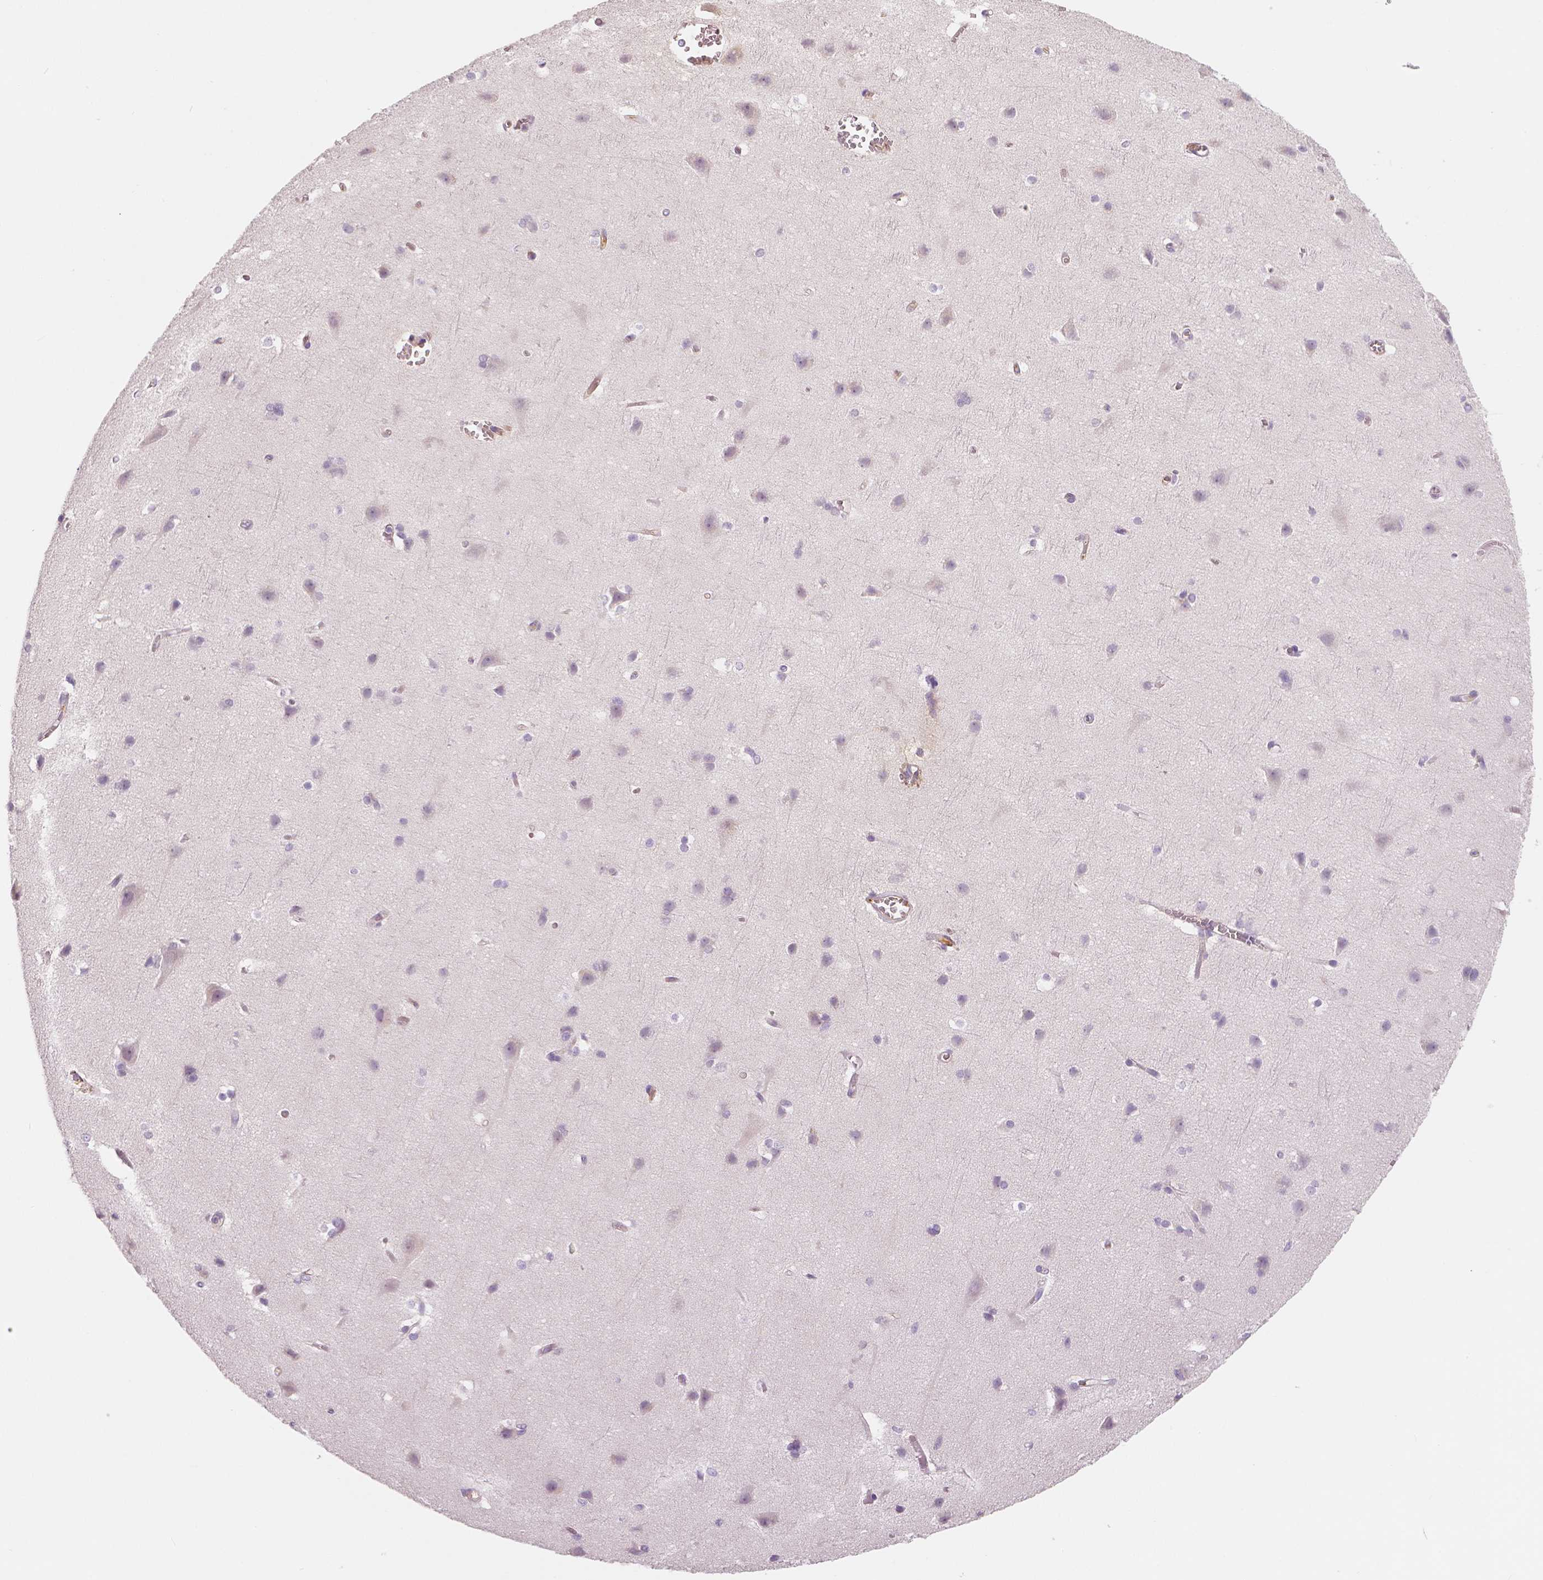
{"staining": {"intensity": "negative", "quantity": "none", "location": "none"}, "tissue": "cerebral cortex", "cell_type": "Endothelial cells", "image_type": "normal", "snomed": [{"axis": "morphology", "description": "Normal tissue, NOS"}, {"axis": "topography", "description": "Cerebral cortex"}], "caption": "Immunohistochemical staining of normal cerebral cortex displays no significant staining in endothelial cells. (Brightfield microscopy of DAB IHC at high magnification).", "gene": "APOA4", "patient": {"sex": "male", "age": 37}}